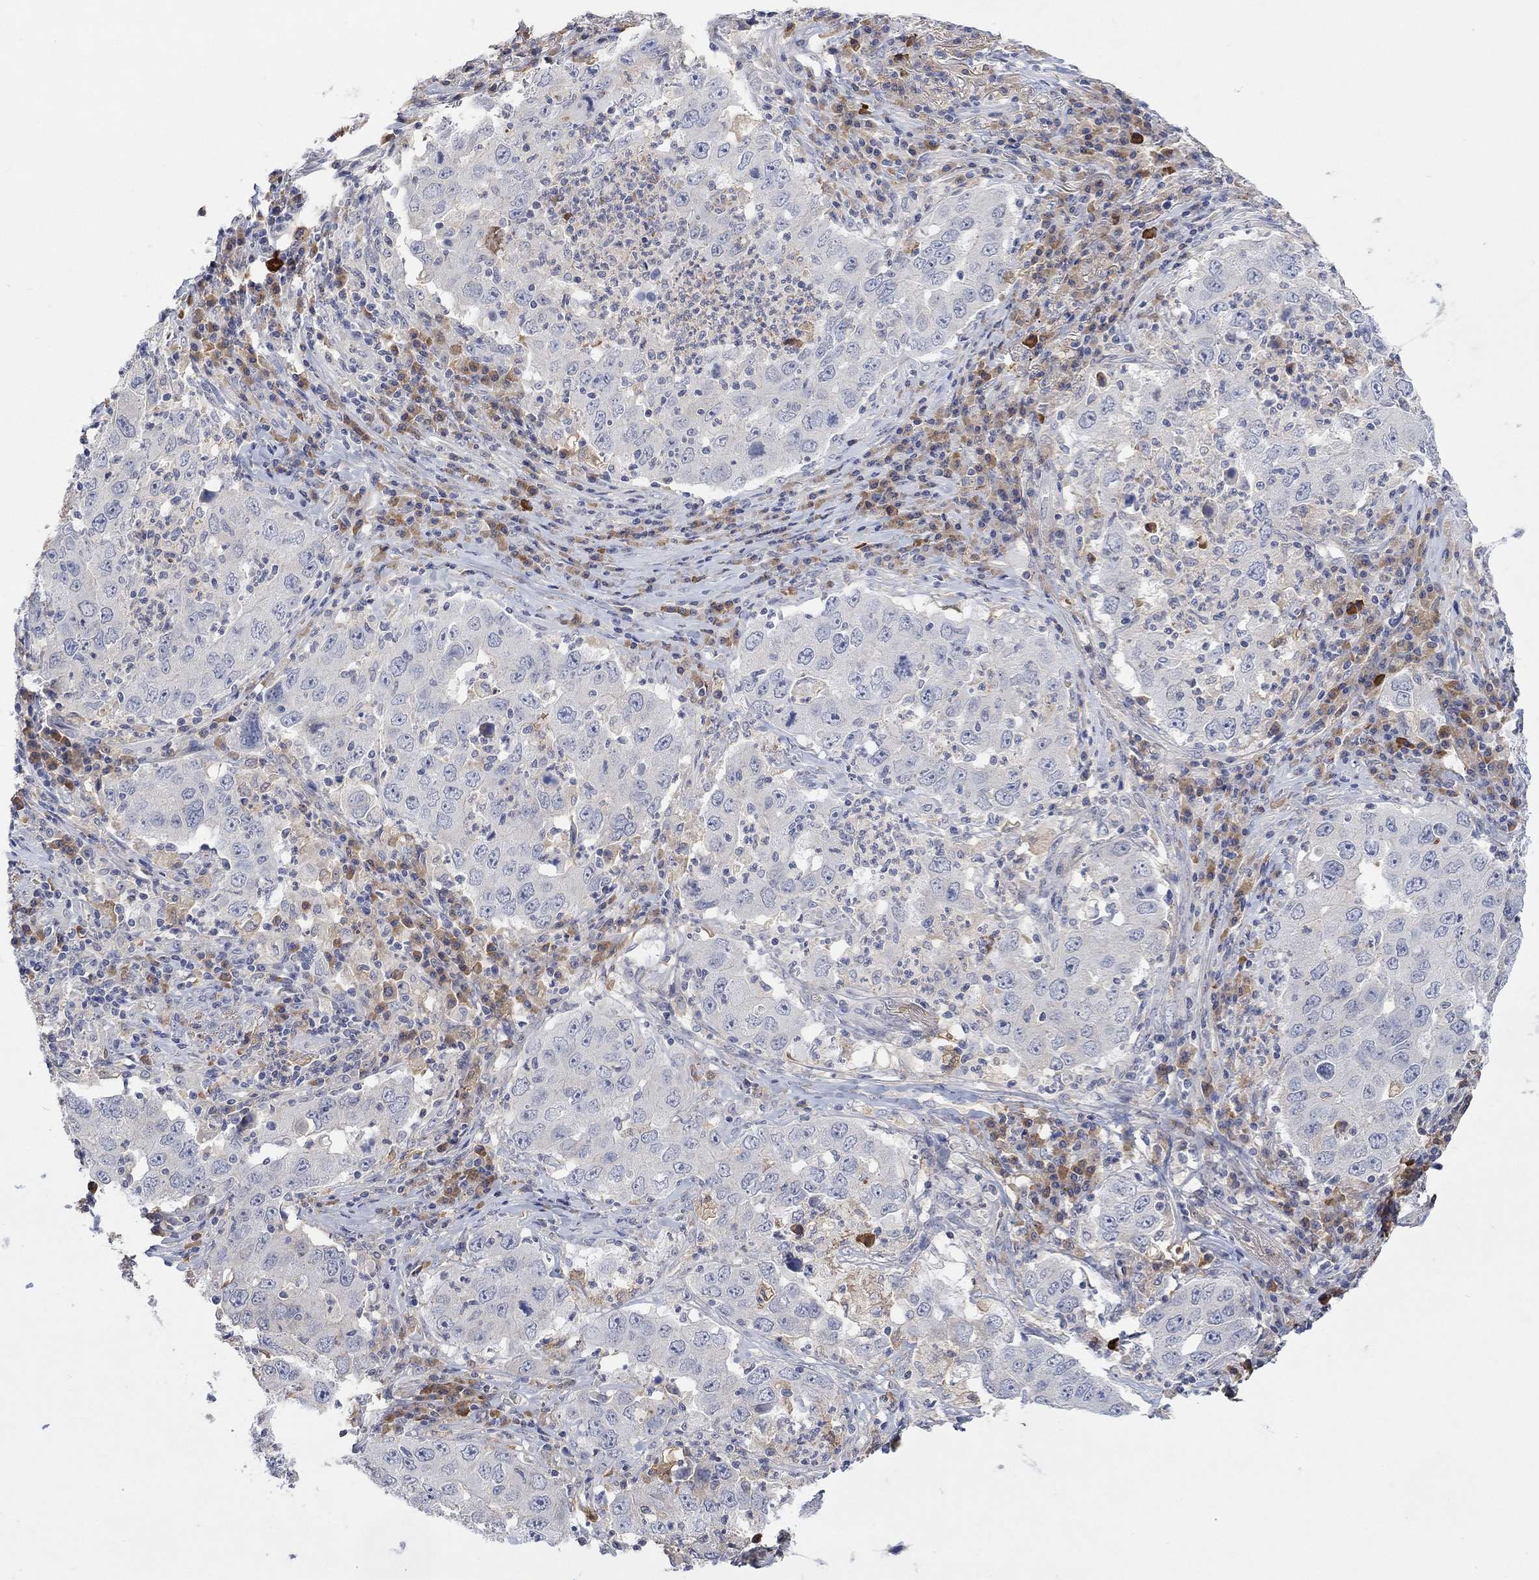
{"staining": {"intensity": "negative", "quantity": "none", "location": "none"}, "tissue": "lung cancer", "cell_type": "Tumor cells", "image_type": "cancer", "snomed": [{"axis": "morphology", "description": "Adenocarcinoma, NOS"}, {"axis": "topography", "description": "Lung"}], "caption": "This micrograph is of lung cancer (adenocarcinoma) stained with immunohistochemistry to label a protein in brown with the nuclei are counter-stained blue. There is no positivity in tumor cells.", "gene": "MSTN", "patient": {"sex": "male", "age": 73}}